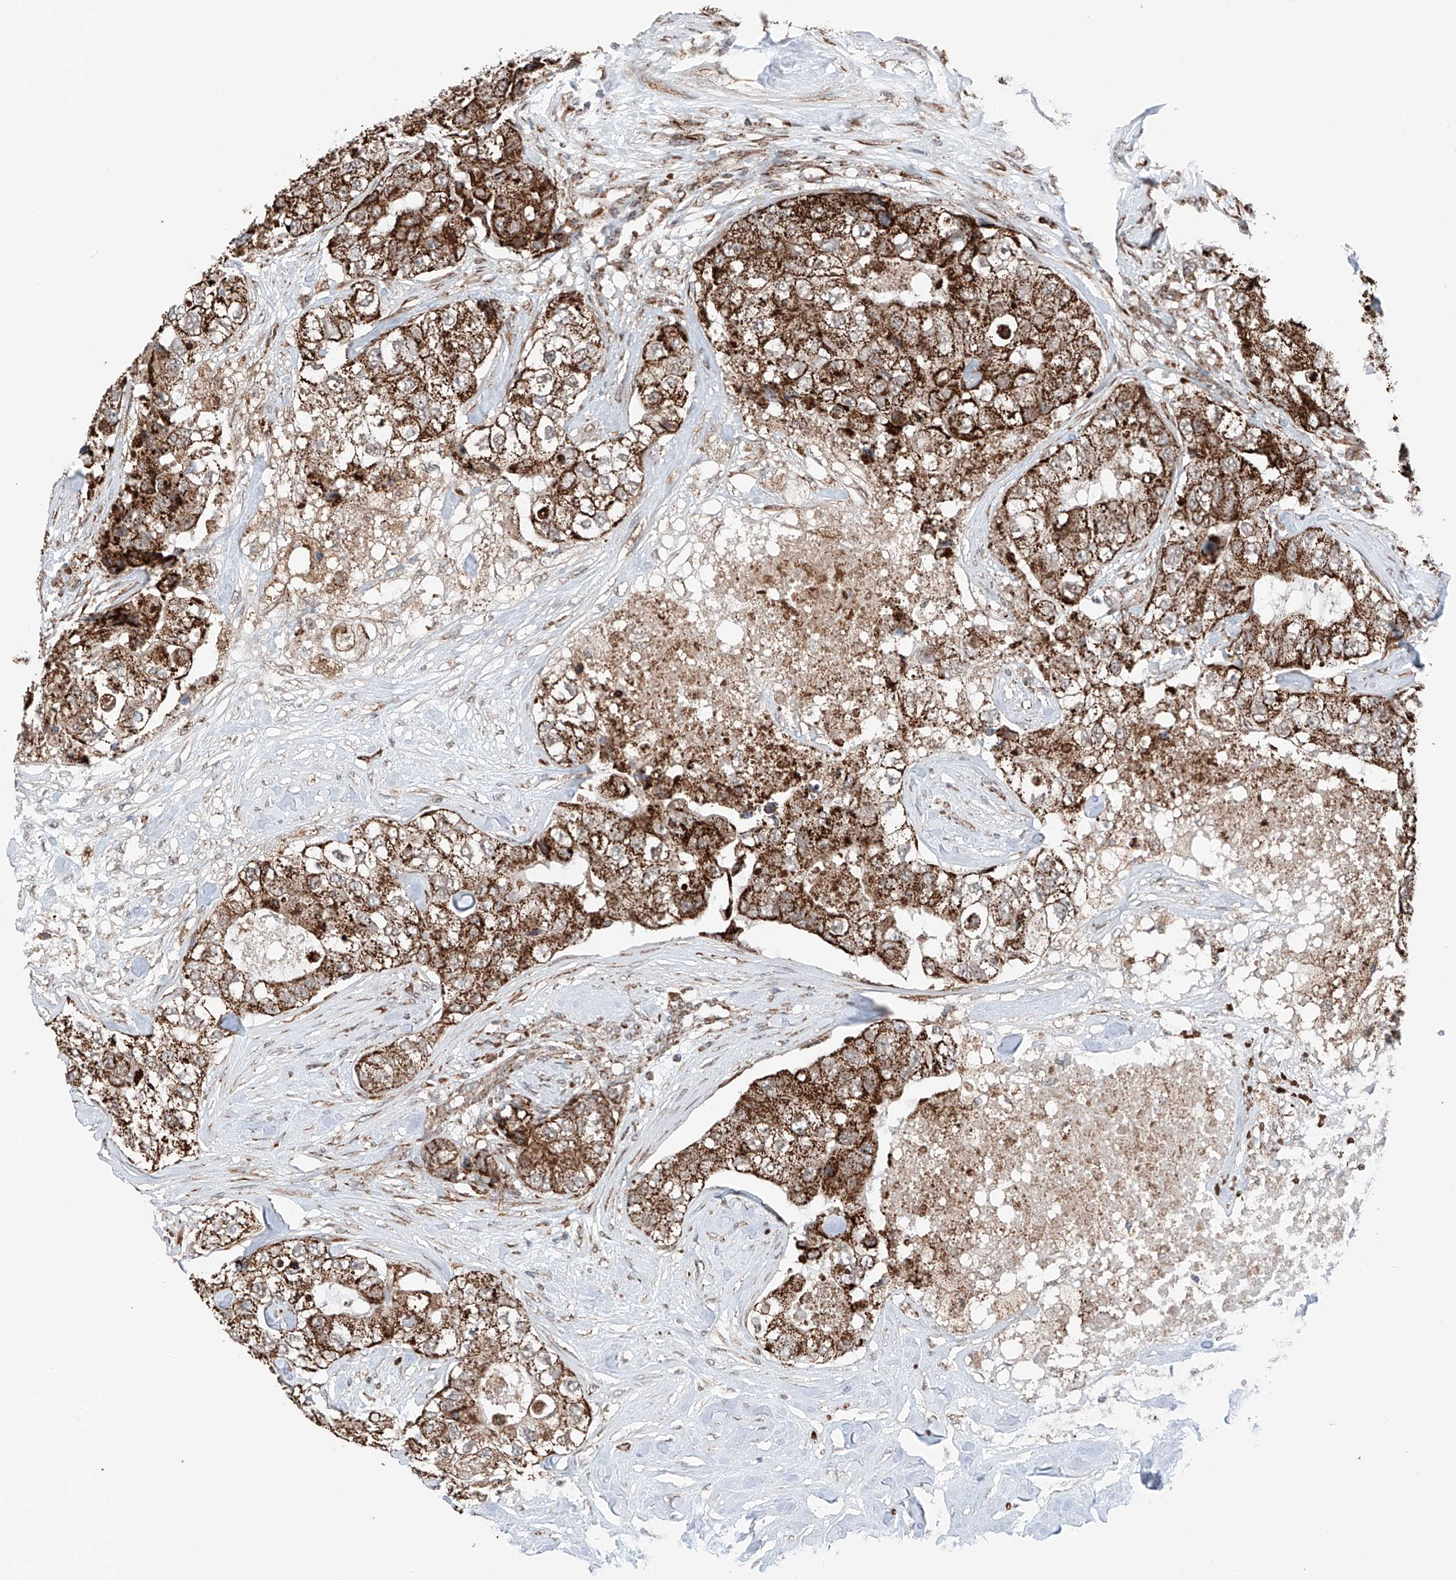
{"staining": {"intensity": "strong", "quantity": ">75%", "location": "cytoplasmic/membranous"}, "tissue": "breast cancer", "cell_type": "Tumor cells", "image_type": "cancer", "snomed": [{"axis": "morphology", "description": "Duct carcinoma"}, {"axis": "topography", "description": "Breast"}], "caption": "Immunohistochemistry (DAB (3,3'-diaminobenzidine)) staining of human invasive ductal carcinoma (breast) demonstrates strong cytoplasmic/membranous protein positivity in about >75% of tumor cells. The staining was performed using DAB, with brown indicating positive protein expression. Nuclei are stained blue with hematoxylin.", "gene": "ZSCAN29", "patient": {"sex": "female", "age": 62}}